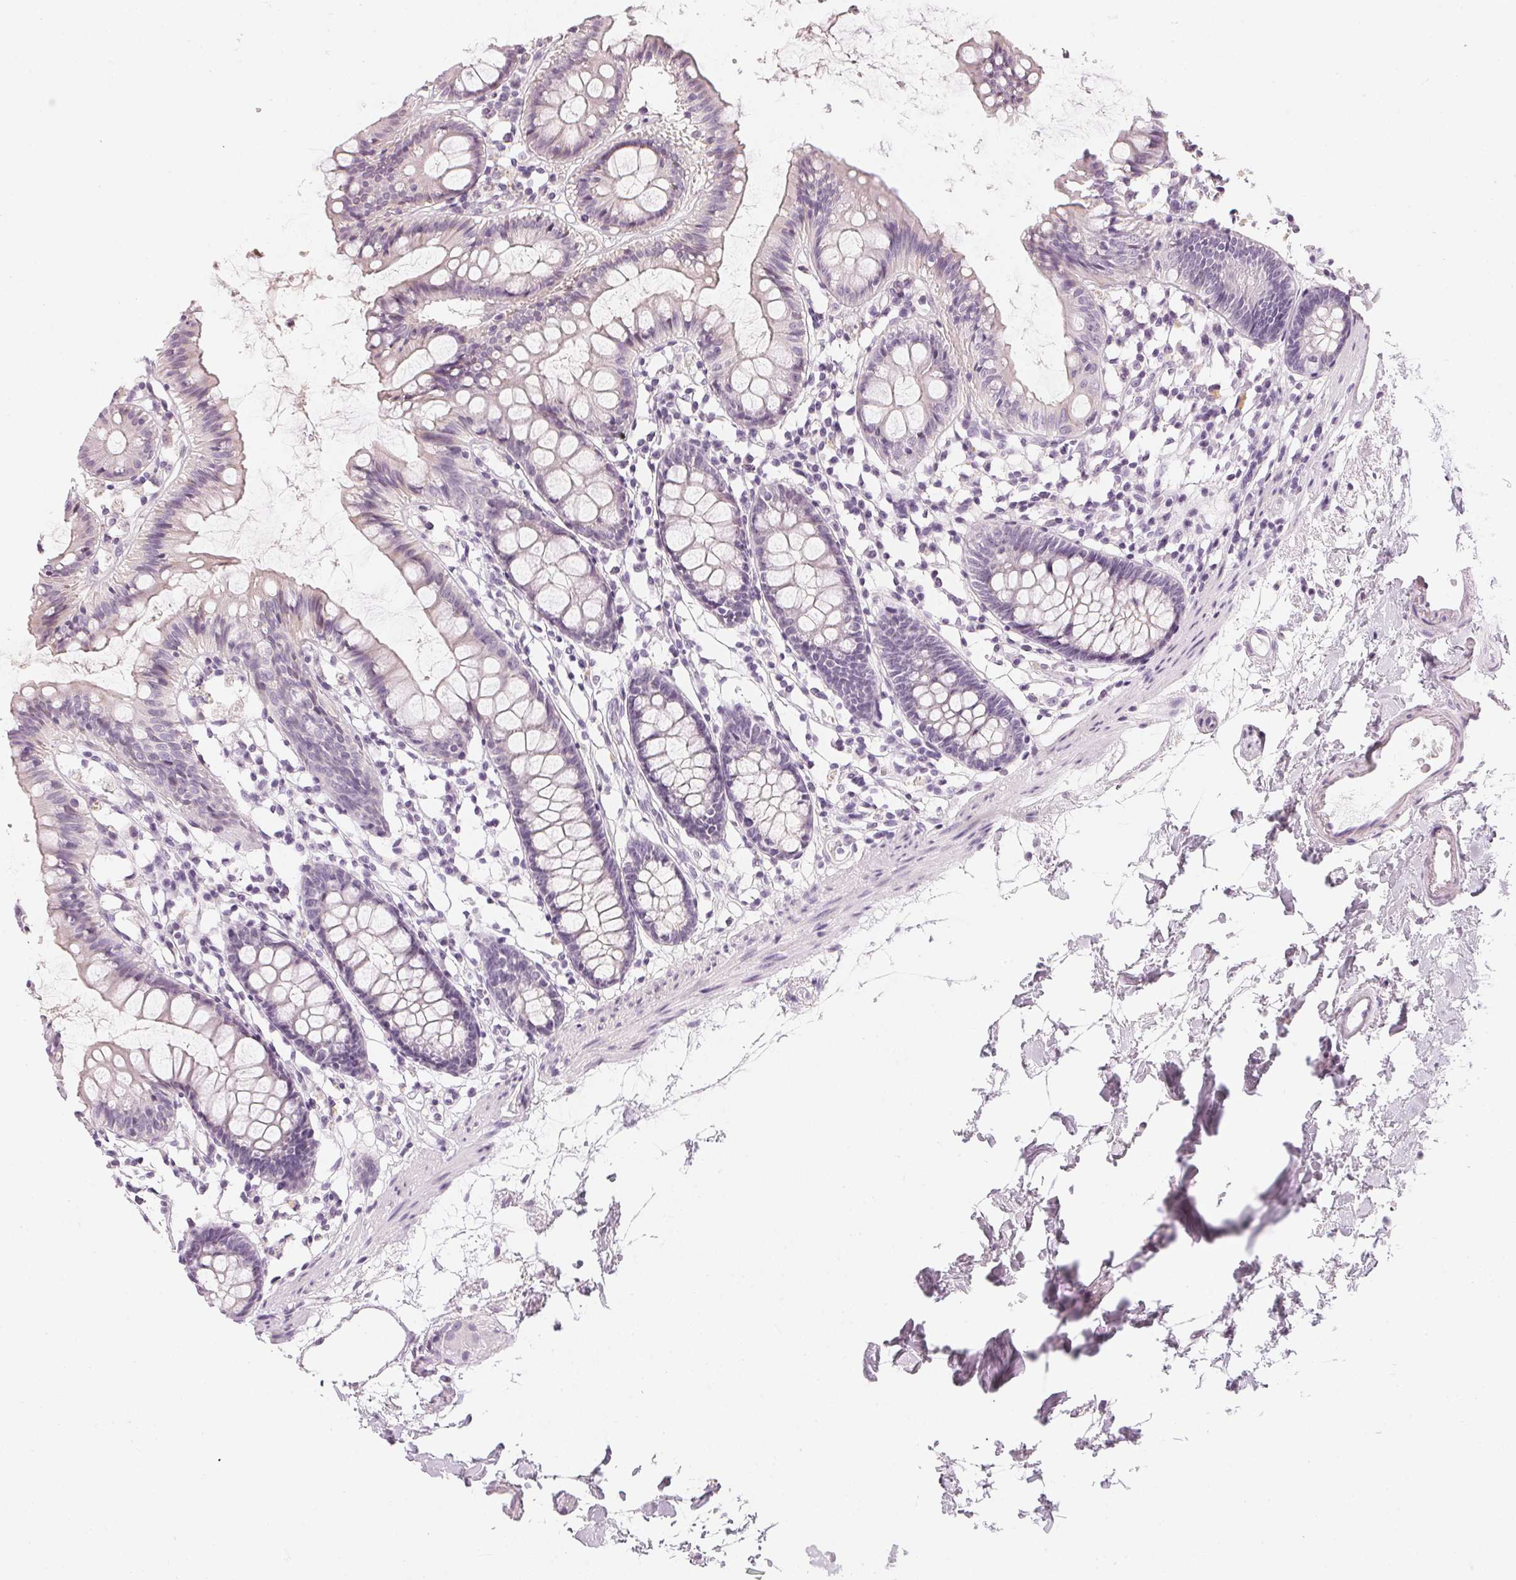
{"staining": {"intensity": "negative", "quantity": "none", "location": "none"}, "tissue": "colon", "cell_type": "Endothelial cells", "image_type": "normal", "snomed": [{"axis": "morphology", "description": "Normal tissue, NOS"}, {"axis": "topography", "description": "Colon"}], "caption": "Immunohistochemistry (IHC) histopathology image of unremarkable human colon stained for a protein (brown), which demonstrates no staining in endothelial cells.", "gene": "CHST4", "patient": {"sex": "female", "age": 84}}